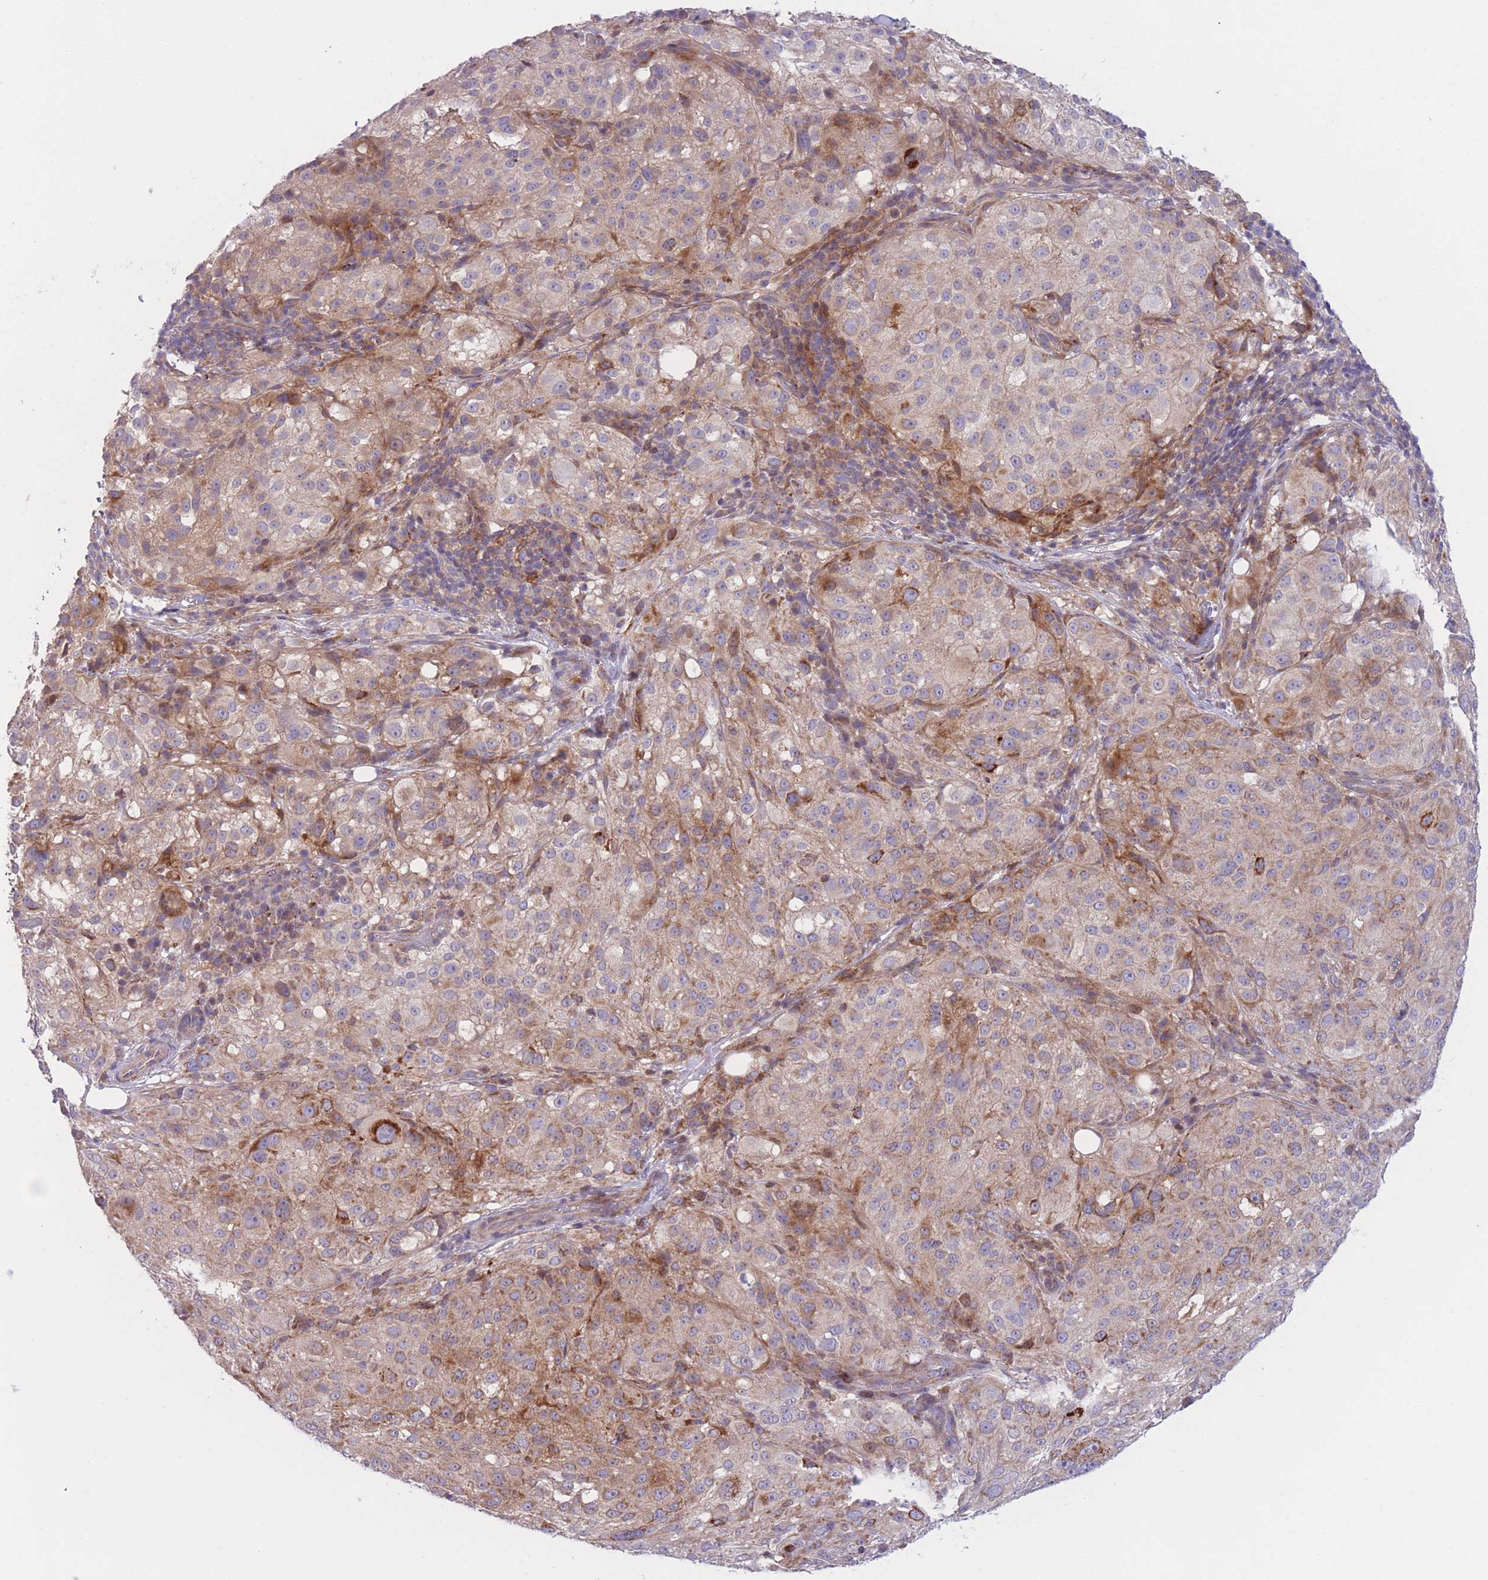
{"staining": {"intensity": "moderate", "quantity": "<25%", "location": "cytoplasmic/membranous"}, "tissue": "melanoma", "cell_type": "Tumor cells", "image_type": "cancer", "snomed": [{"axis": "morphology", "description": "Necrosis, NOS"}, {"axis": "morphology", "description": "Malignant melanoma, NOS"}, {"axis": "topography", "description": "Skin"}], "caption": "Immunohistochemical staining of malignant melanoma demonstrates moderate cytoplasmic/membranous protein positivity in about <25% of tumor cells.", "gene": "PDE4A", "patient": {"sex": "female", "age": 87}}